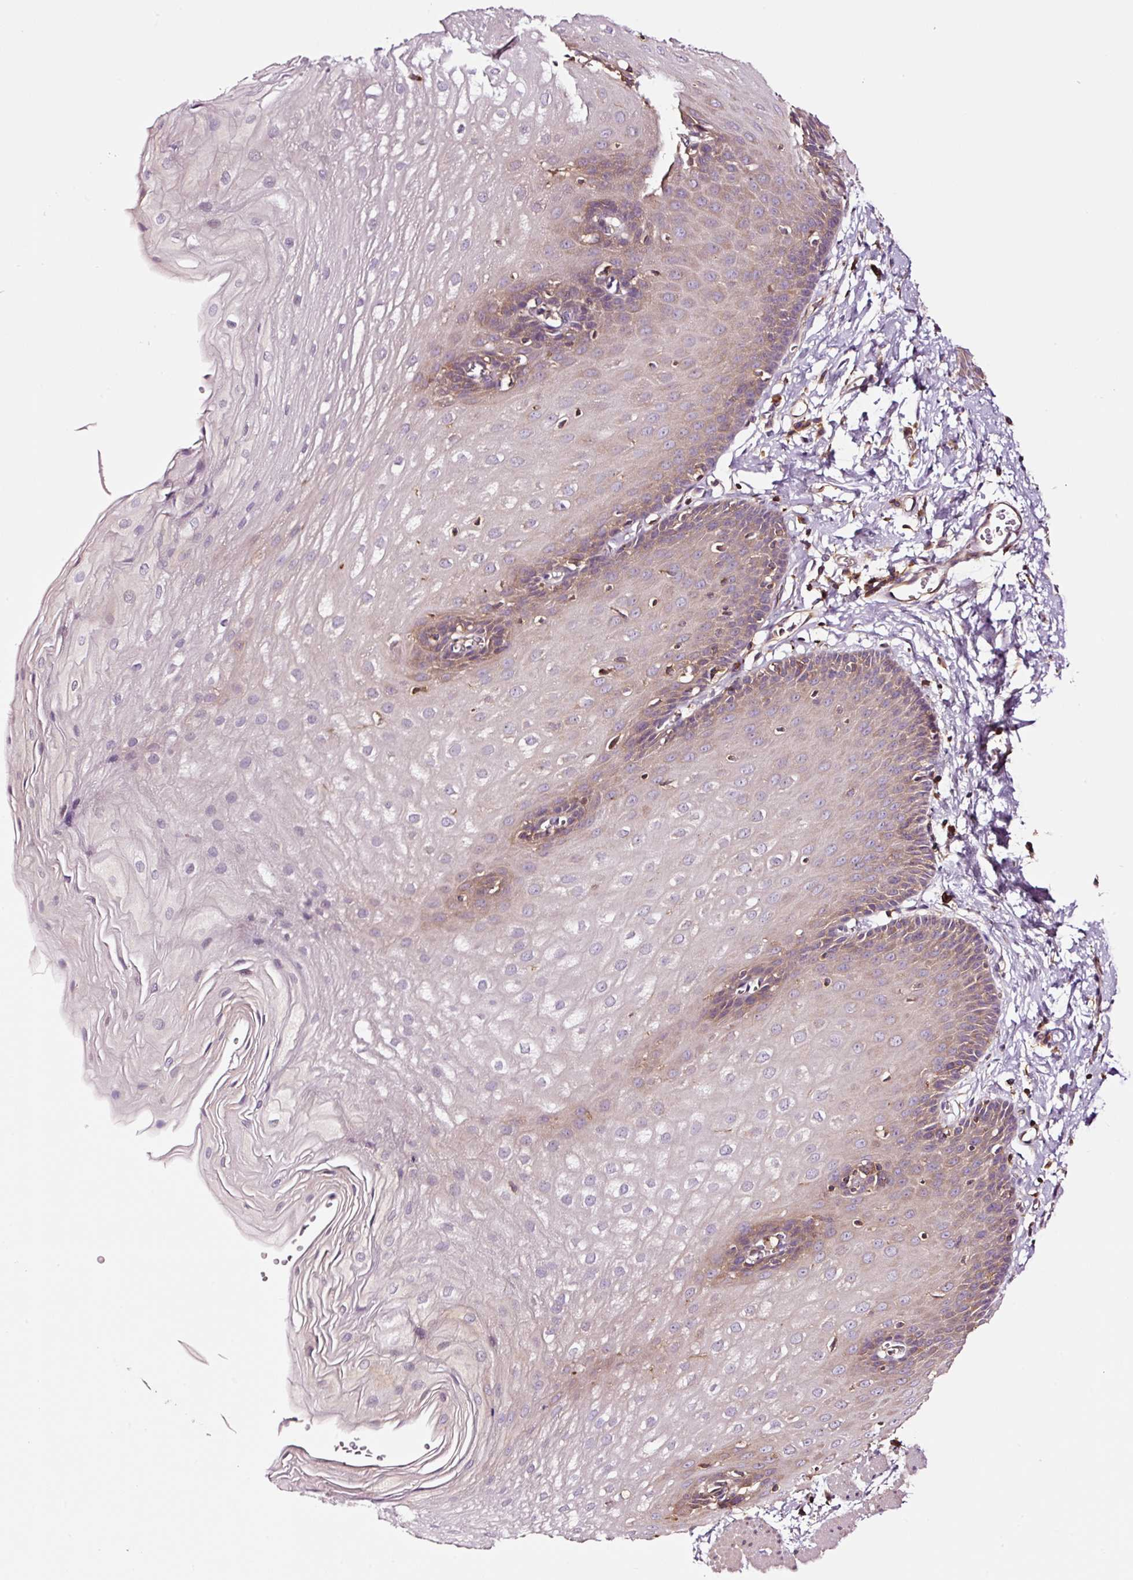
{"staining": {"intensity": "weak", "quantity": "25%-75%", "location": "cytoplasmic/membranous"}, "tissue": "esophagus", "cell_type": "Squamous epithelial cells", "image_type": "normal", "snomed": [{"axis": "morphology", "description": "Normal tissue, NOS"}, {"axis": "topography", "description": "Esophagus"}], "caption": "An image showing weak cytoplasmic/membranous staining in about 25%-75% of squamous epithelial cells in benign esophagus, as visualized by brown immunohistochemical staining.", "gene": "METAP1", "patient": {"sex": "male", "age": 70}}